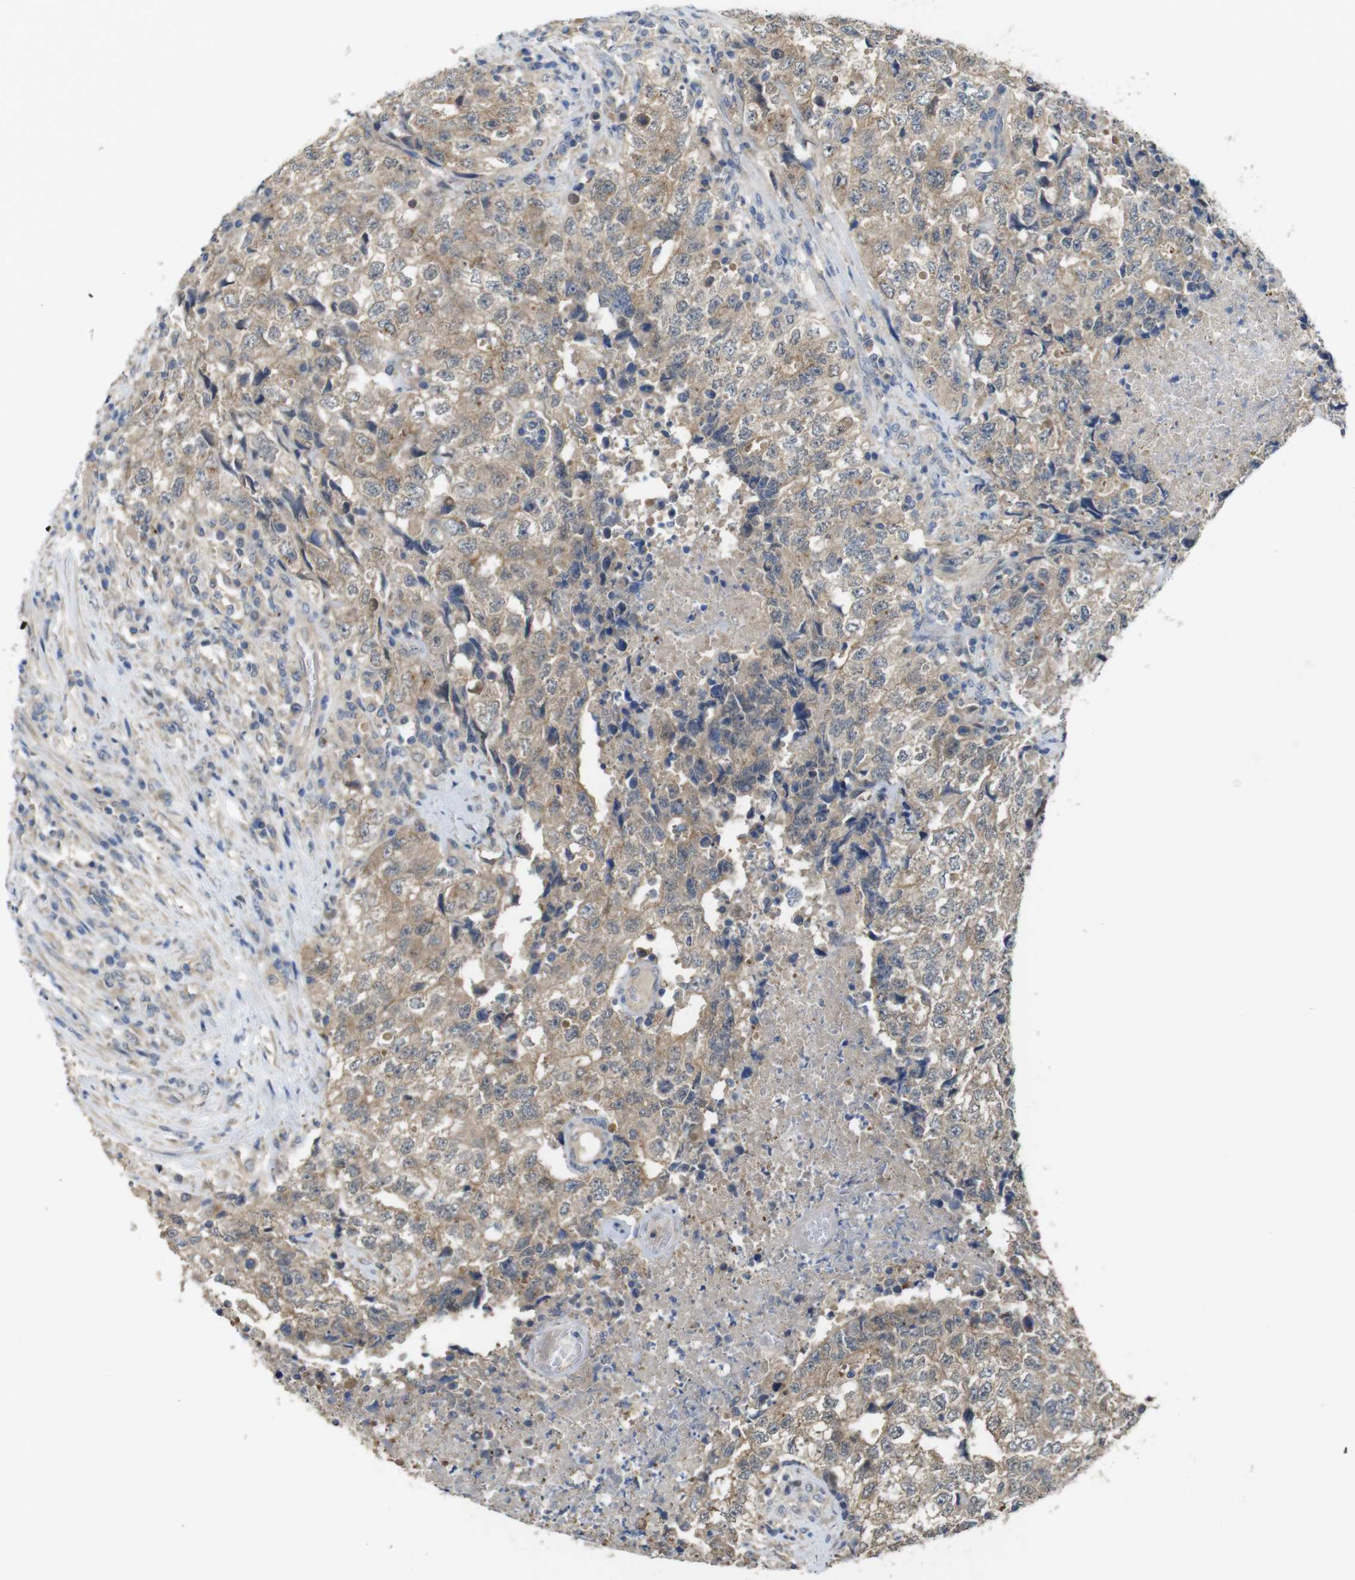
{"staining": {"intensity": "moderate", "quantity": ">75%", "location": "cytoplasmic/membranous"}, "tissue": "testis cancer", "cell_type": "Tumor cells", "image_type": "cancer", "snomed": [{"axis": "morphology", "description": "Necrosis, NOS"}, {"axis": "morphology", "description": "Carcinoma, Embryonal, NOS"}, {"axis": "topography", "description": "Testis"}], "caption": "DAB (3,3'-diaminobenzidine) immunohistochemical staining of human testis embryonal carcinoma shows moderate cytoplasmic/membranous protein positivity in about >75% of tumor cells.", "gene": "CDC34", "patient": {"sex": "male", "age": 19}}